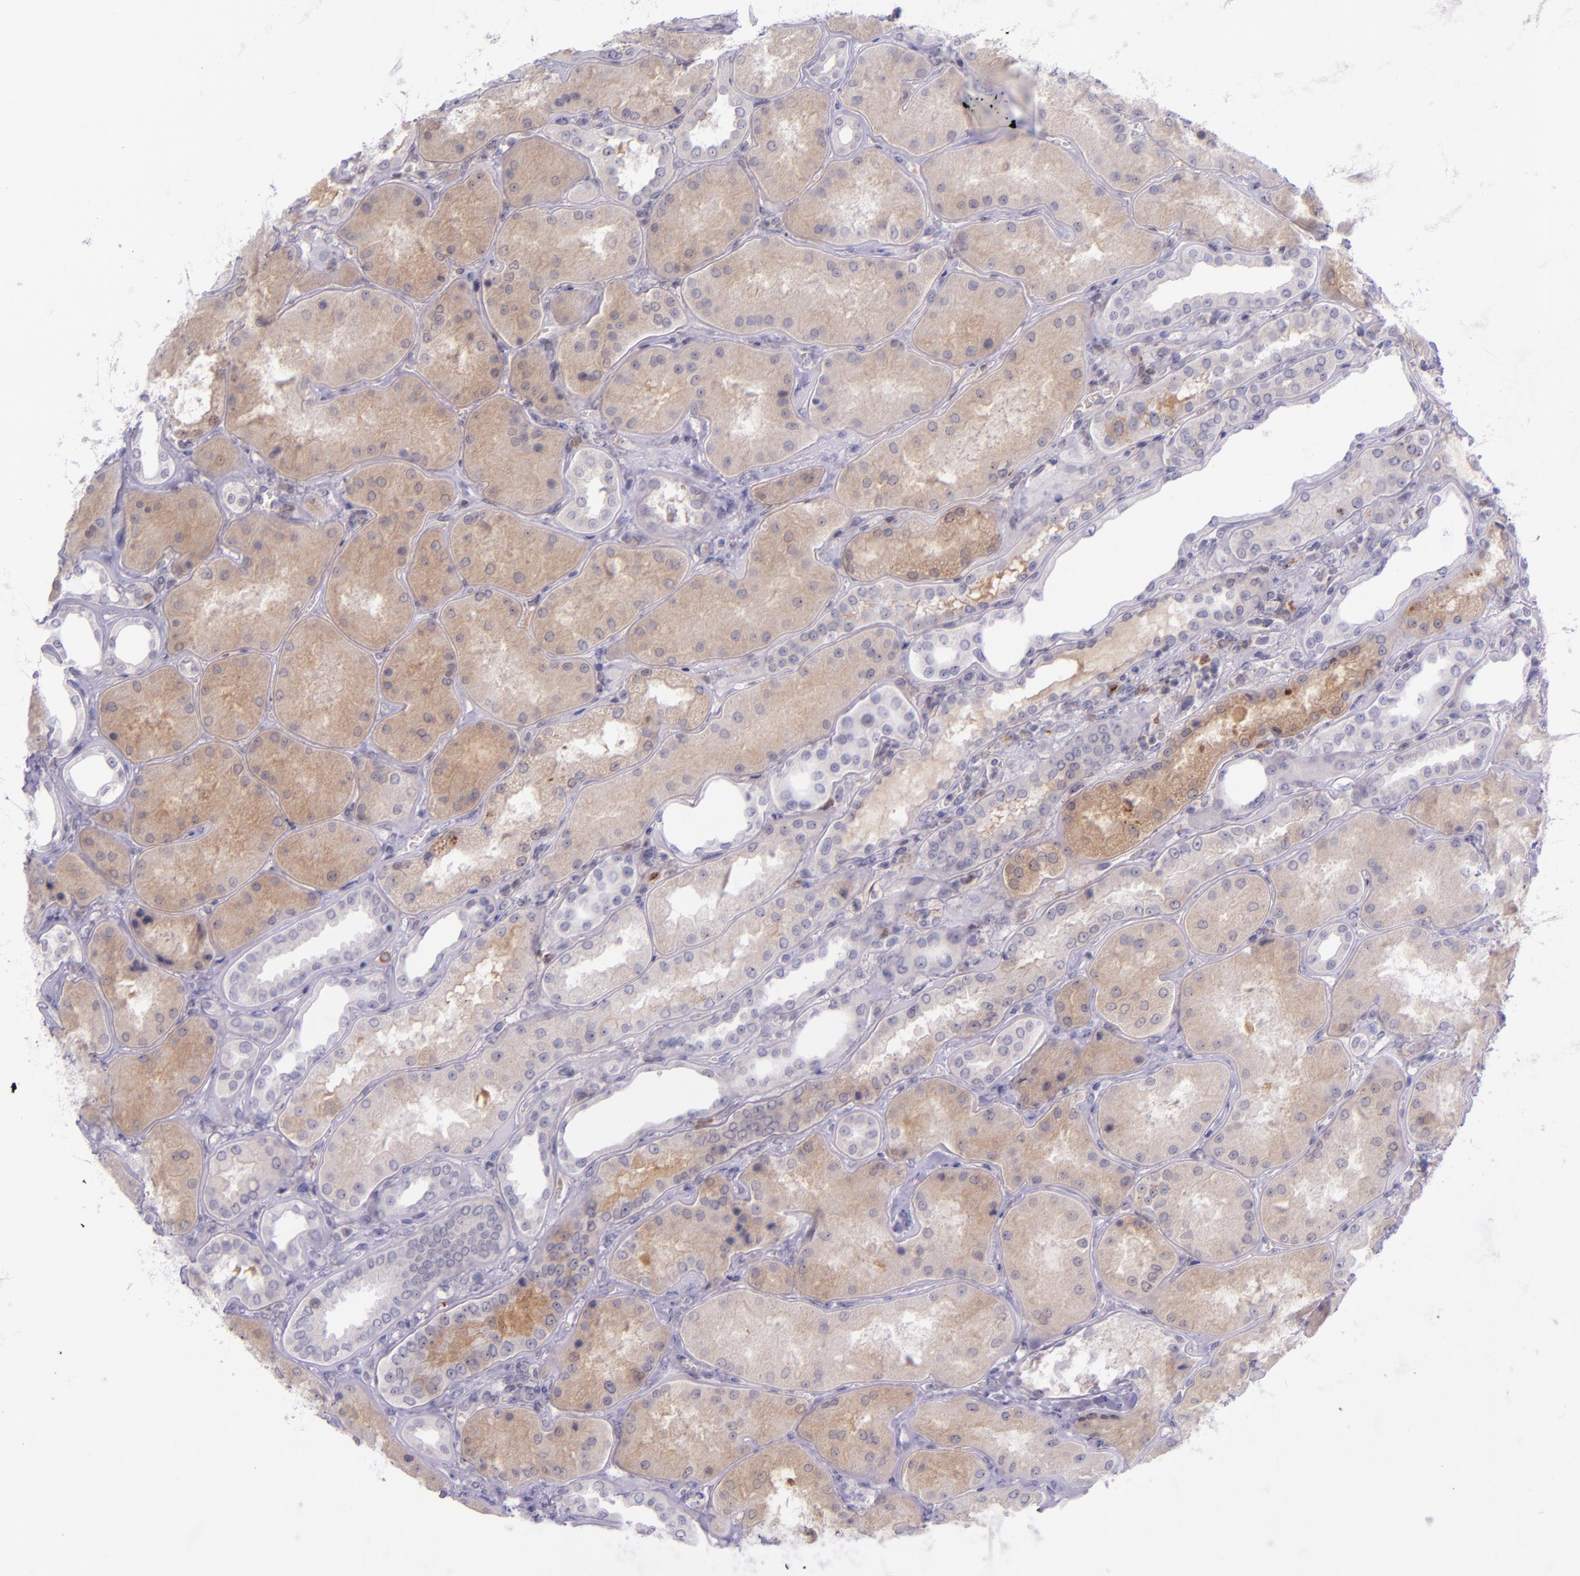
{"staining": {"intensity": "negative", "quantity": "none", "location": "none"}, "tissue": "kidney", "cell_type": "Cells in glomeruli", "image_type": "normal", "snomed": [{"axis": "morphology", "description": "Normal tissue, NOS"}, {"axis": "topography", "description": "Kidney"}], "caption": "High magnification brightfield microscopy of unremarkable kidney stained with DAB (brown) and counterstained with hematoxylin (blue): cells in glomeruli show no significant expression.", "gene": "SELL", "patient": {"sex": "female", "age": 56}}